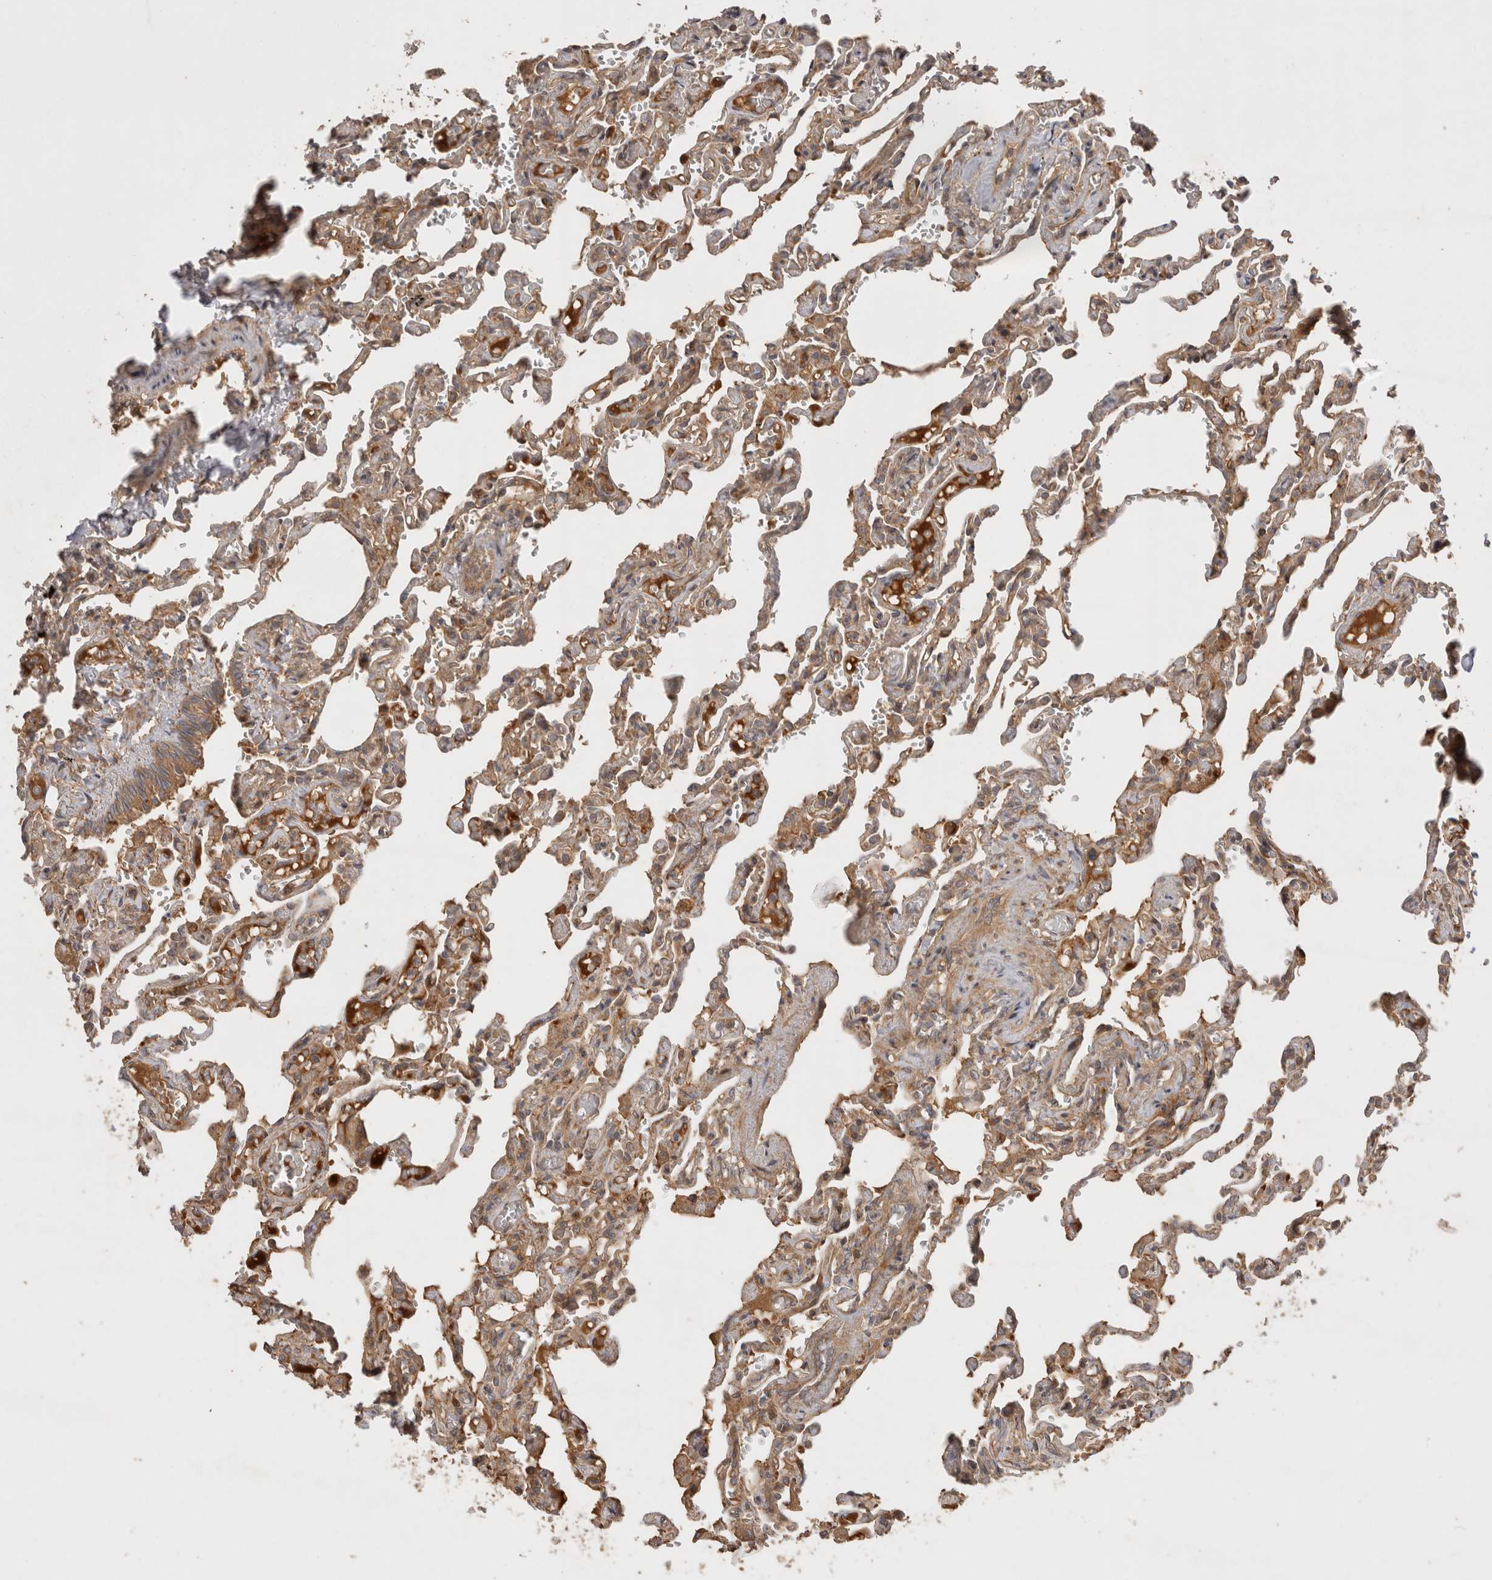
{"staining": {"intensity": "moderate", "quantity": ">75%", "location": "cytoplasmic/membranous"}, "tissue": "lung", "cell_type": "Alveolar cells", "image_type": "normal", "snomed": [{"axis": "morphology", "description": "Normal tissue, NOS"}, {"axis": "topography", "description": "Lung"}], "caption": "A brown stain labels moderate cytoplasmic/membranous expression of a protein in alveolar cells of benign human lung.", "gene": "PPP1R42", "patient": {"sex": "male", "age": 21}}